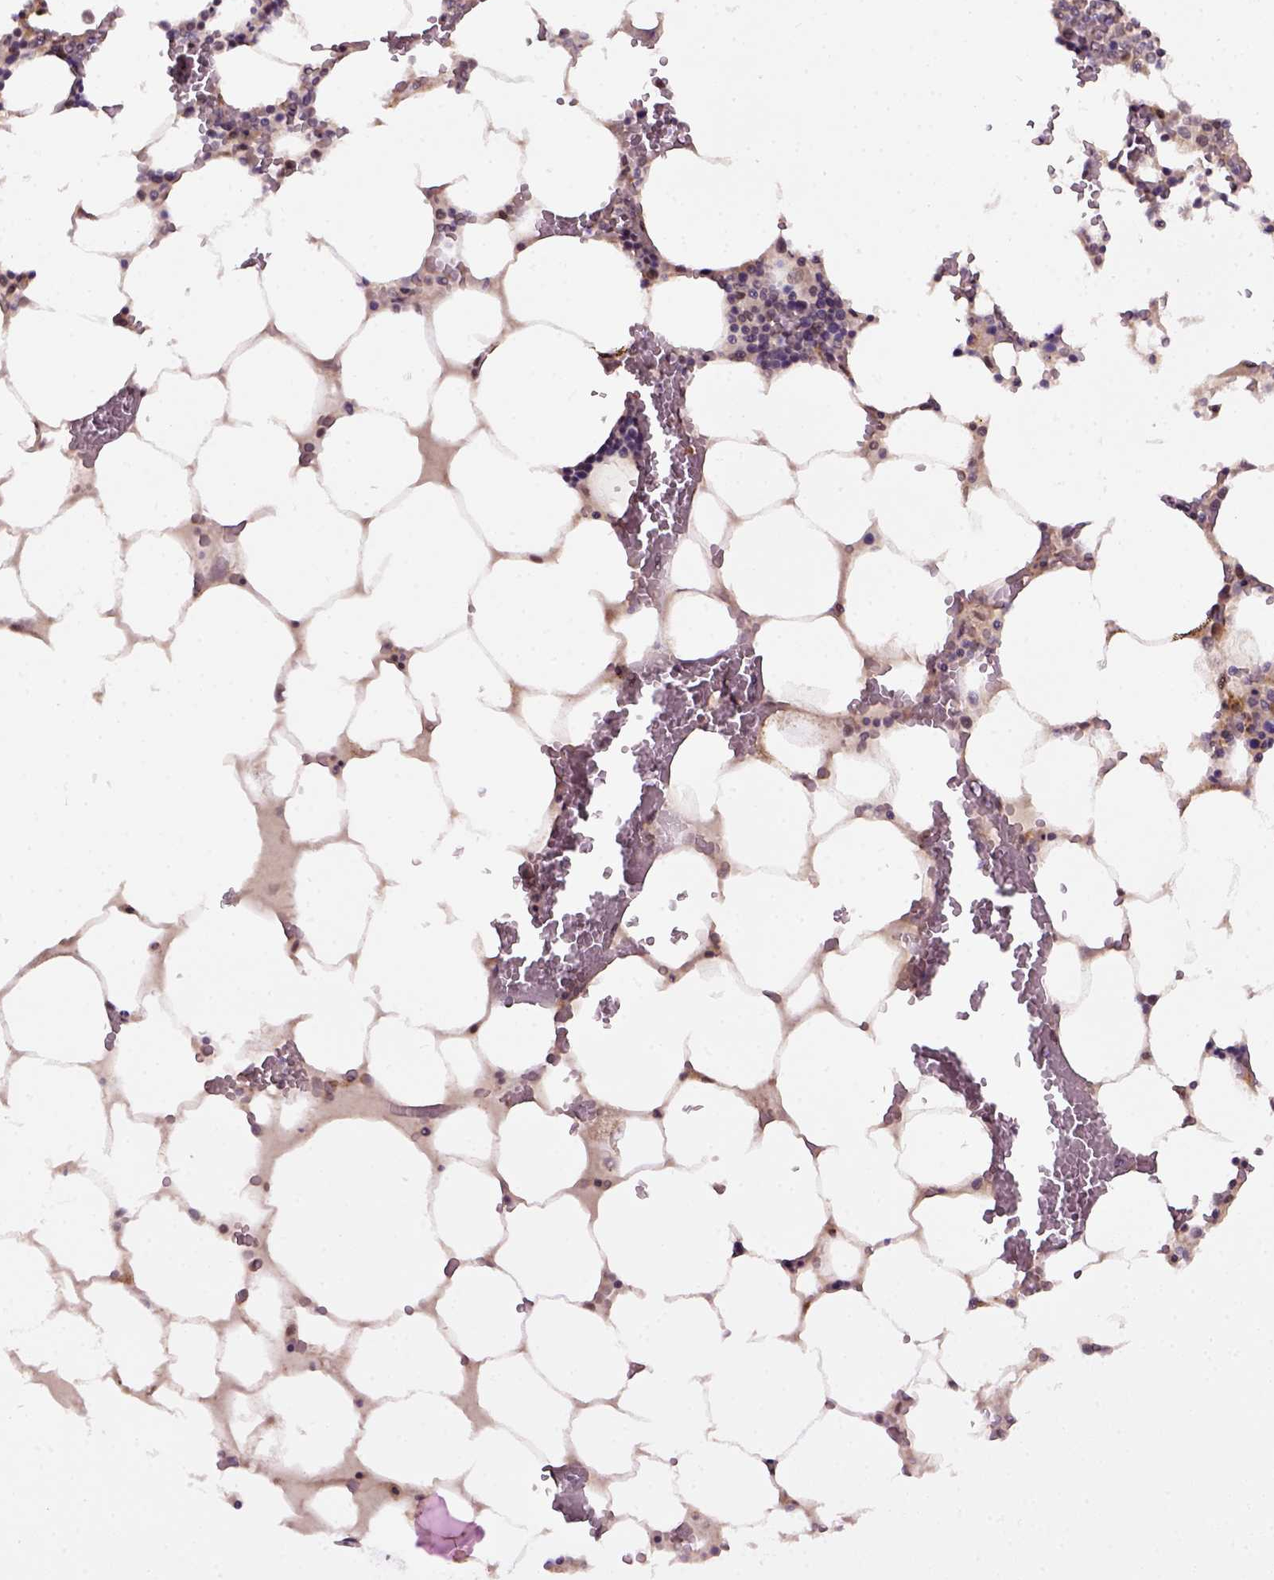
{"staining": {"intensity": "moderate", "quantity": "<25%", "location": "cytoplasmic/membranous"}, "tissue": "bone marrow", "cell_type": "Hematopoietic cells", "image_type": "normal", "snomed": [{"axis": "morphology", "description": "Normal tissue, NOS"}, {"axis": "topography", "description": "Bone marrow"}], "caption": "Immunohistochemistry histopathology image of benign bone marrow stained for a protein (brown), which reveals low levels of moderate cytoplasmic/membranous expression in approximately <25% of hematopoietic cells.", "gene": "RAB43", "patient": {"sex": "male", "age": 64}}